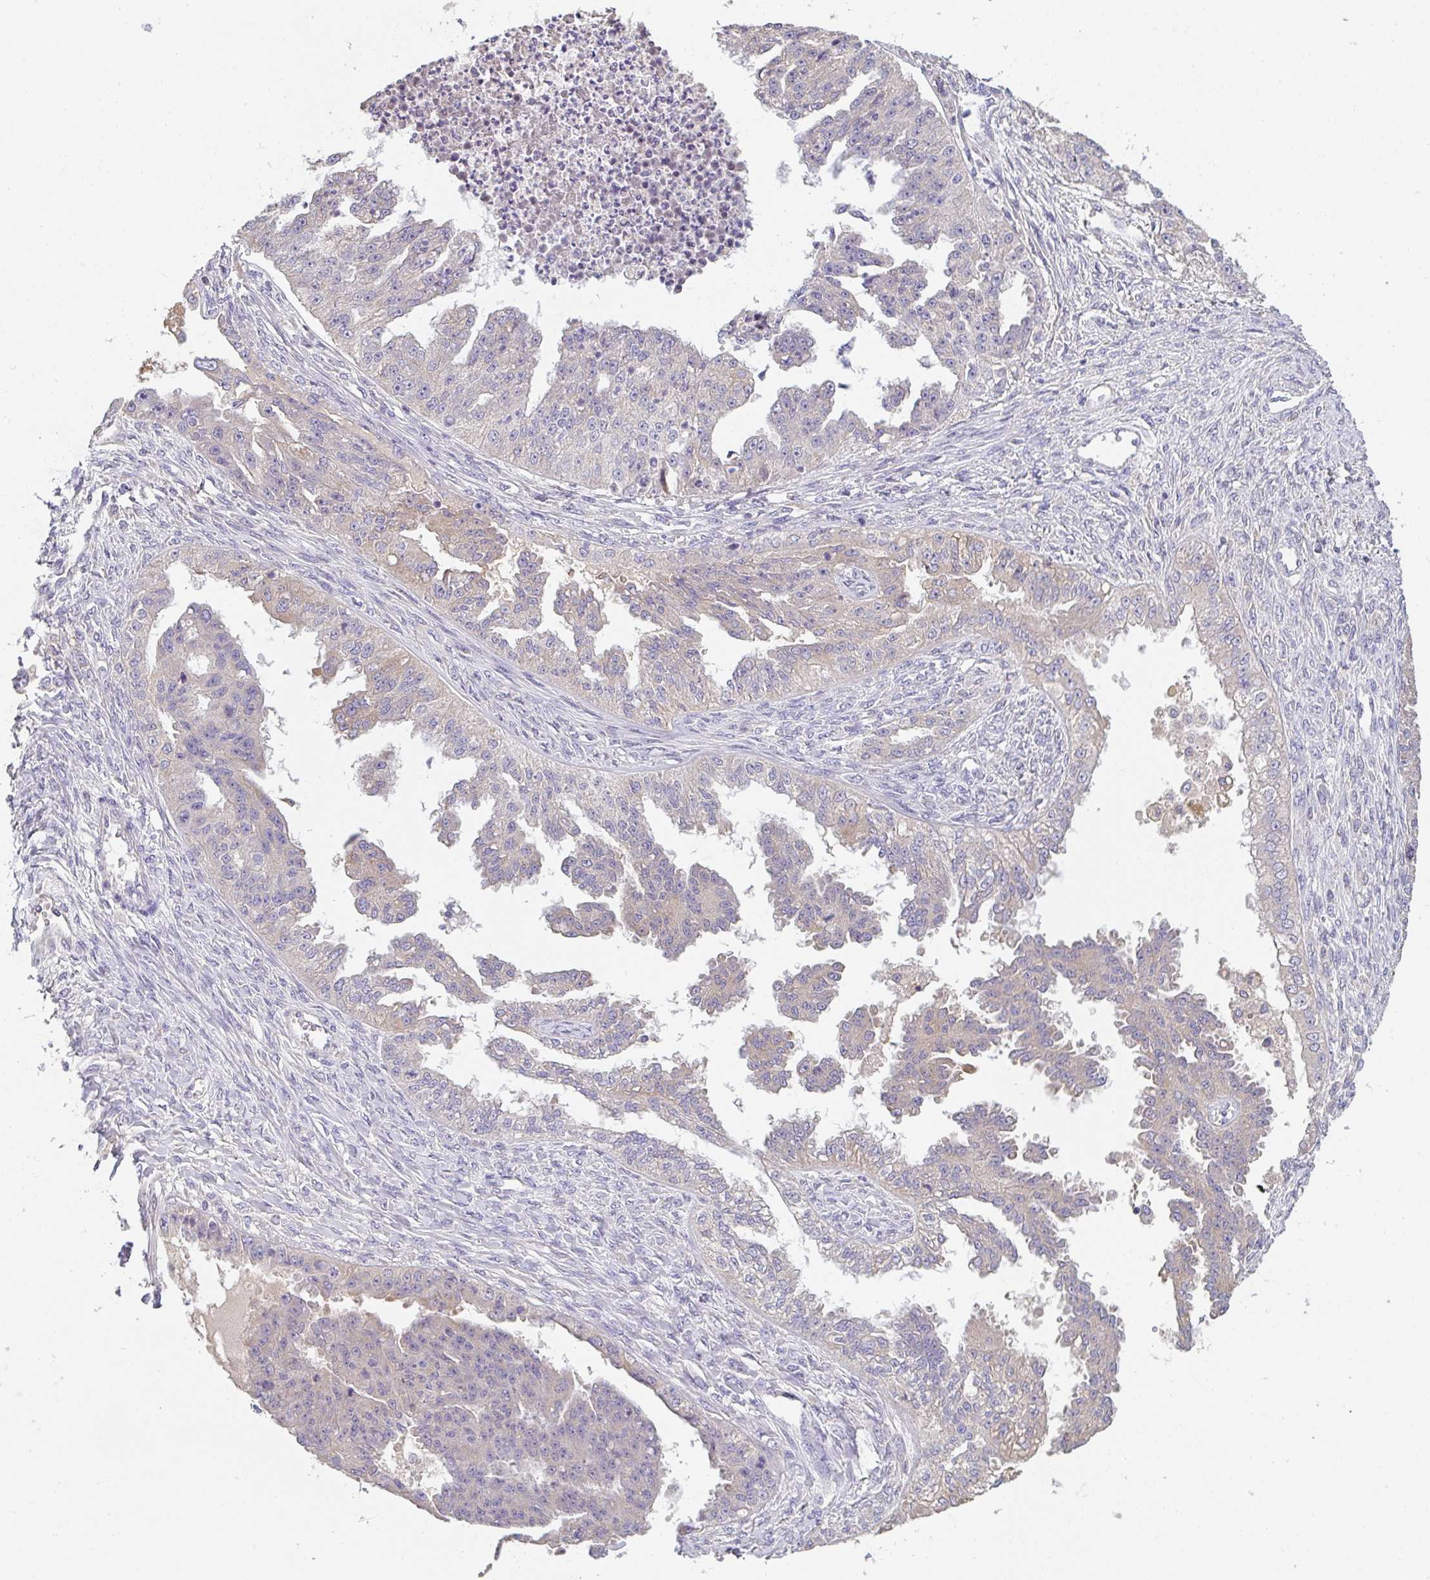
{"staining": {"intensity": "negative", "quantity": "none", "location": "none"}, "tissue": "ovarian cancer", "cell_type": "Tumor cells", "image_type": "cancer", "snomed": [{"axis": "morphology", "description": "Cystadenocarcinoma, serous, NOS"}, {"axis": "topography", "description": "Ovary"}], "caption": "Tumor cells show no significant expression in serous cystadenocarcinoma (ovarian).", "gene": "ZNF215", "patient": {"sex": "female", "age": 58}}